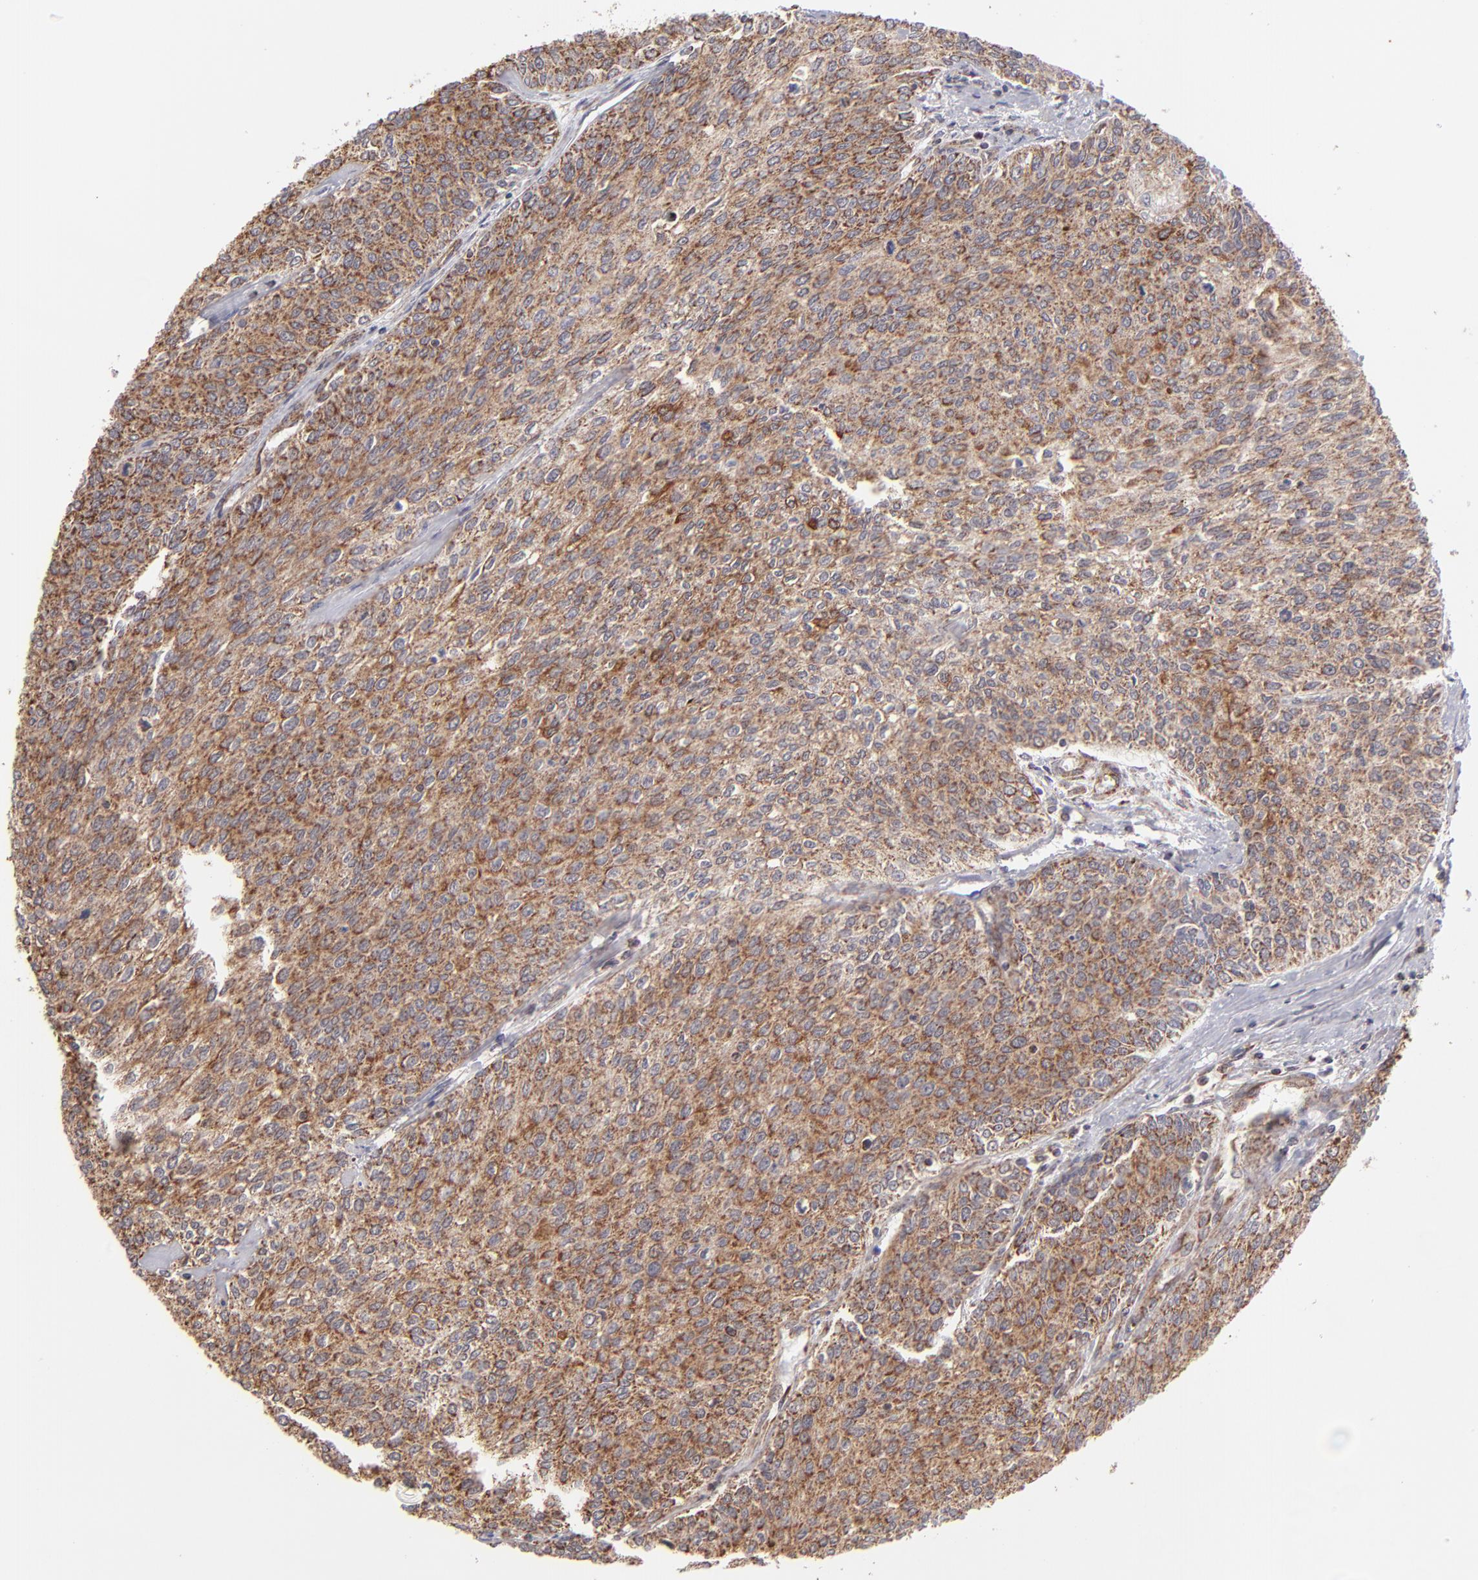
{"staining": {"intensity": "weak", "quantity": ">75%", "location": "cytoplasmic/membranous"}, "tissue": "urothelial cancer", "cell_type": "Tumor cells", "image_type": "cancer", "snomed": [{"axis": "morphology", "description": "Urothelial carcinoma, Low grade"}, {"axis": "topography", "description": "Urinary bladder"}], "caption": "Protein staining of low-grade urothelial carcinoma tissue displays weak cytoplasmic/membranous positivity in approximately >75% of tumor cells.", "gene": "SLC15A1", "patient": {"sex": "female", "age": 73}}